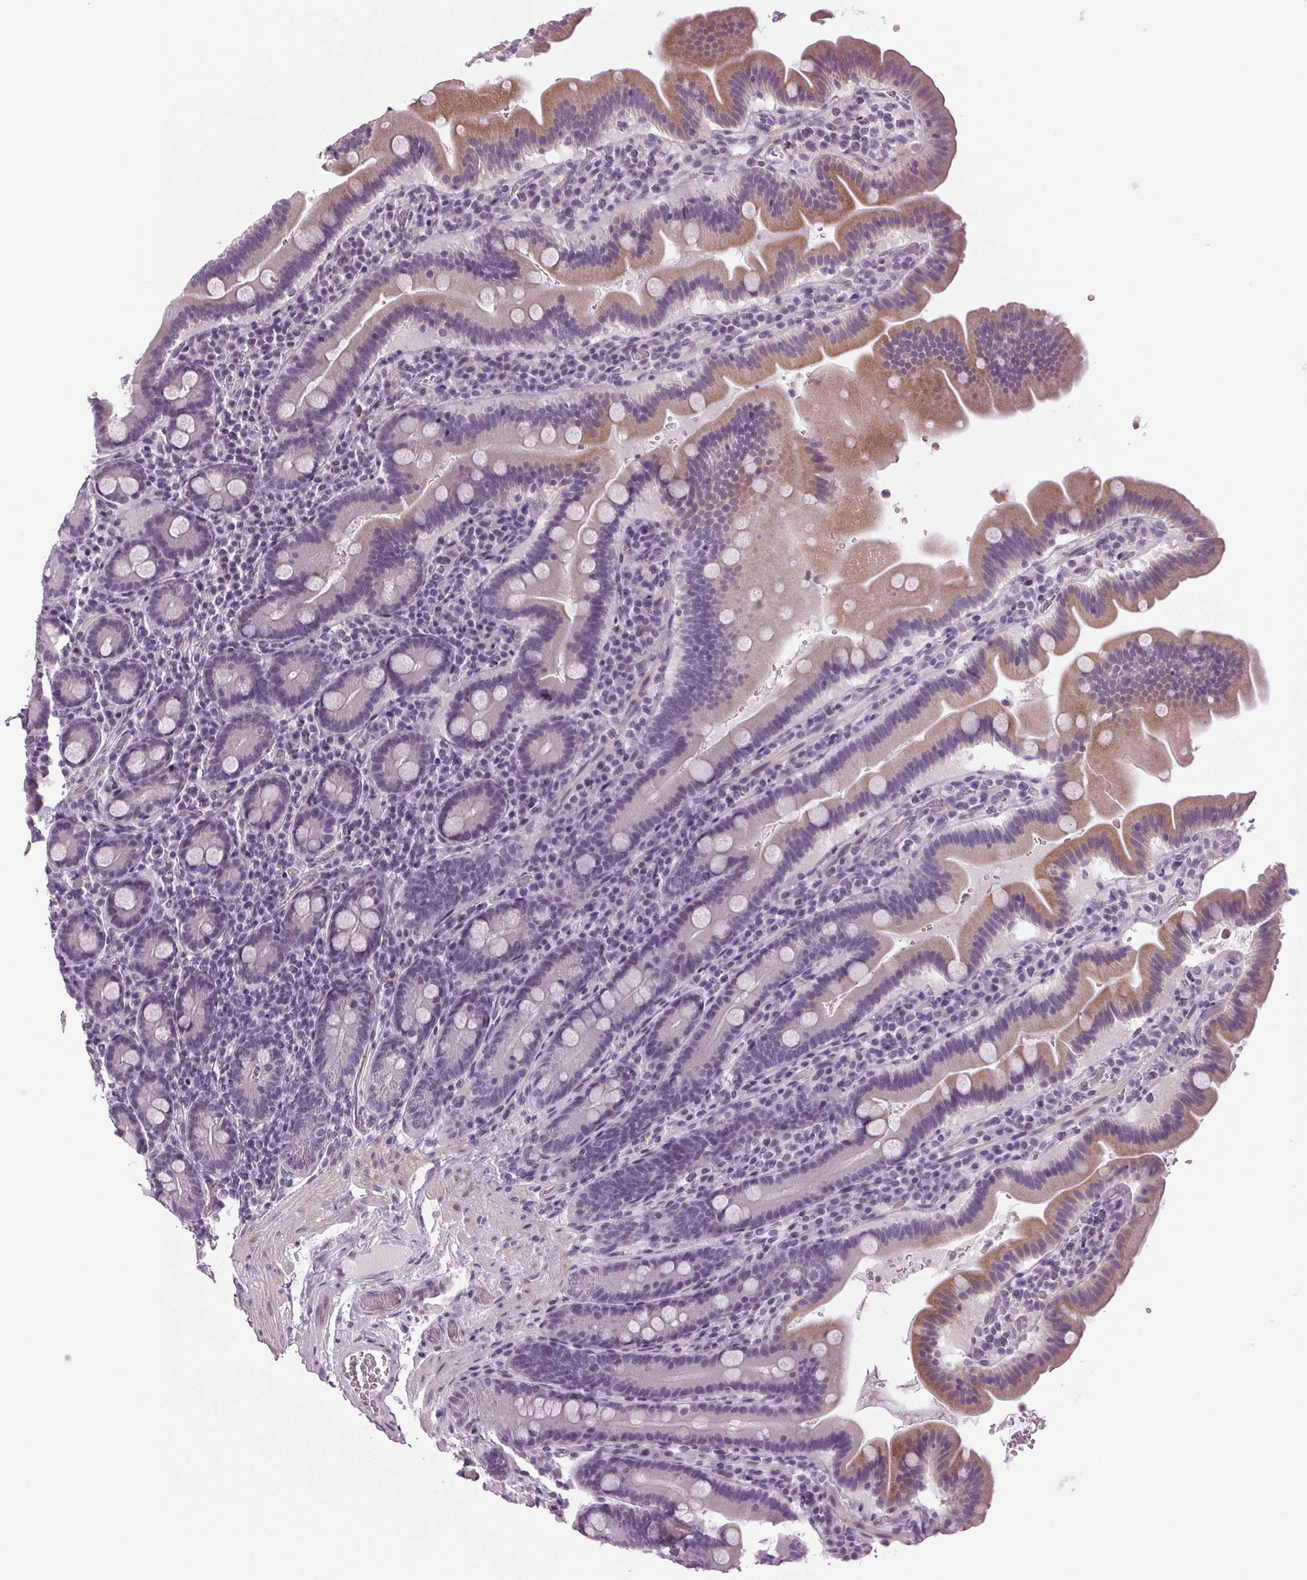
{"staining": {"intensity": "moderate", "quantity": "25%-75%", "location": "cytoplasmic/membranous"}, "tissue": "small intestine", "cell_type": "Glandular cells", "image_type": "normal", "snomed": [{"axis": "morphology", "description": "Normal tissue, NOS"}, {"axis": "topography", "description": "Small intestine"}], "caption": "Immunohistochemical staining of benign small intestine exhibits medium levels of moderate cytoplasmic/membranous staining in about 25%-75% of glandular cells. (DAB IHC, brown staining for protein, blue staining for nuclei).", "gene": "DNAH12", "patient": {"sex": "male", "age": 26}}